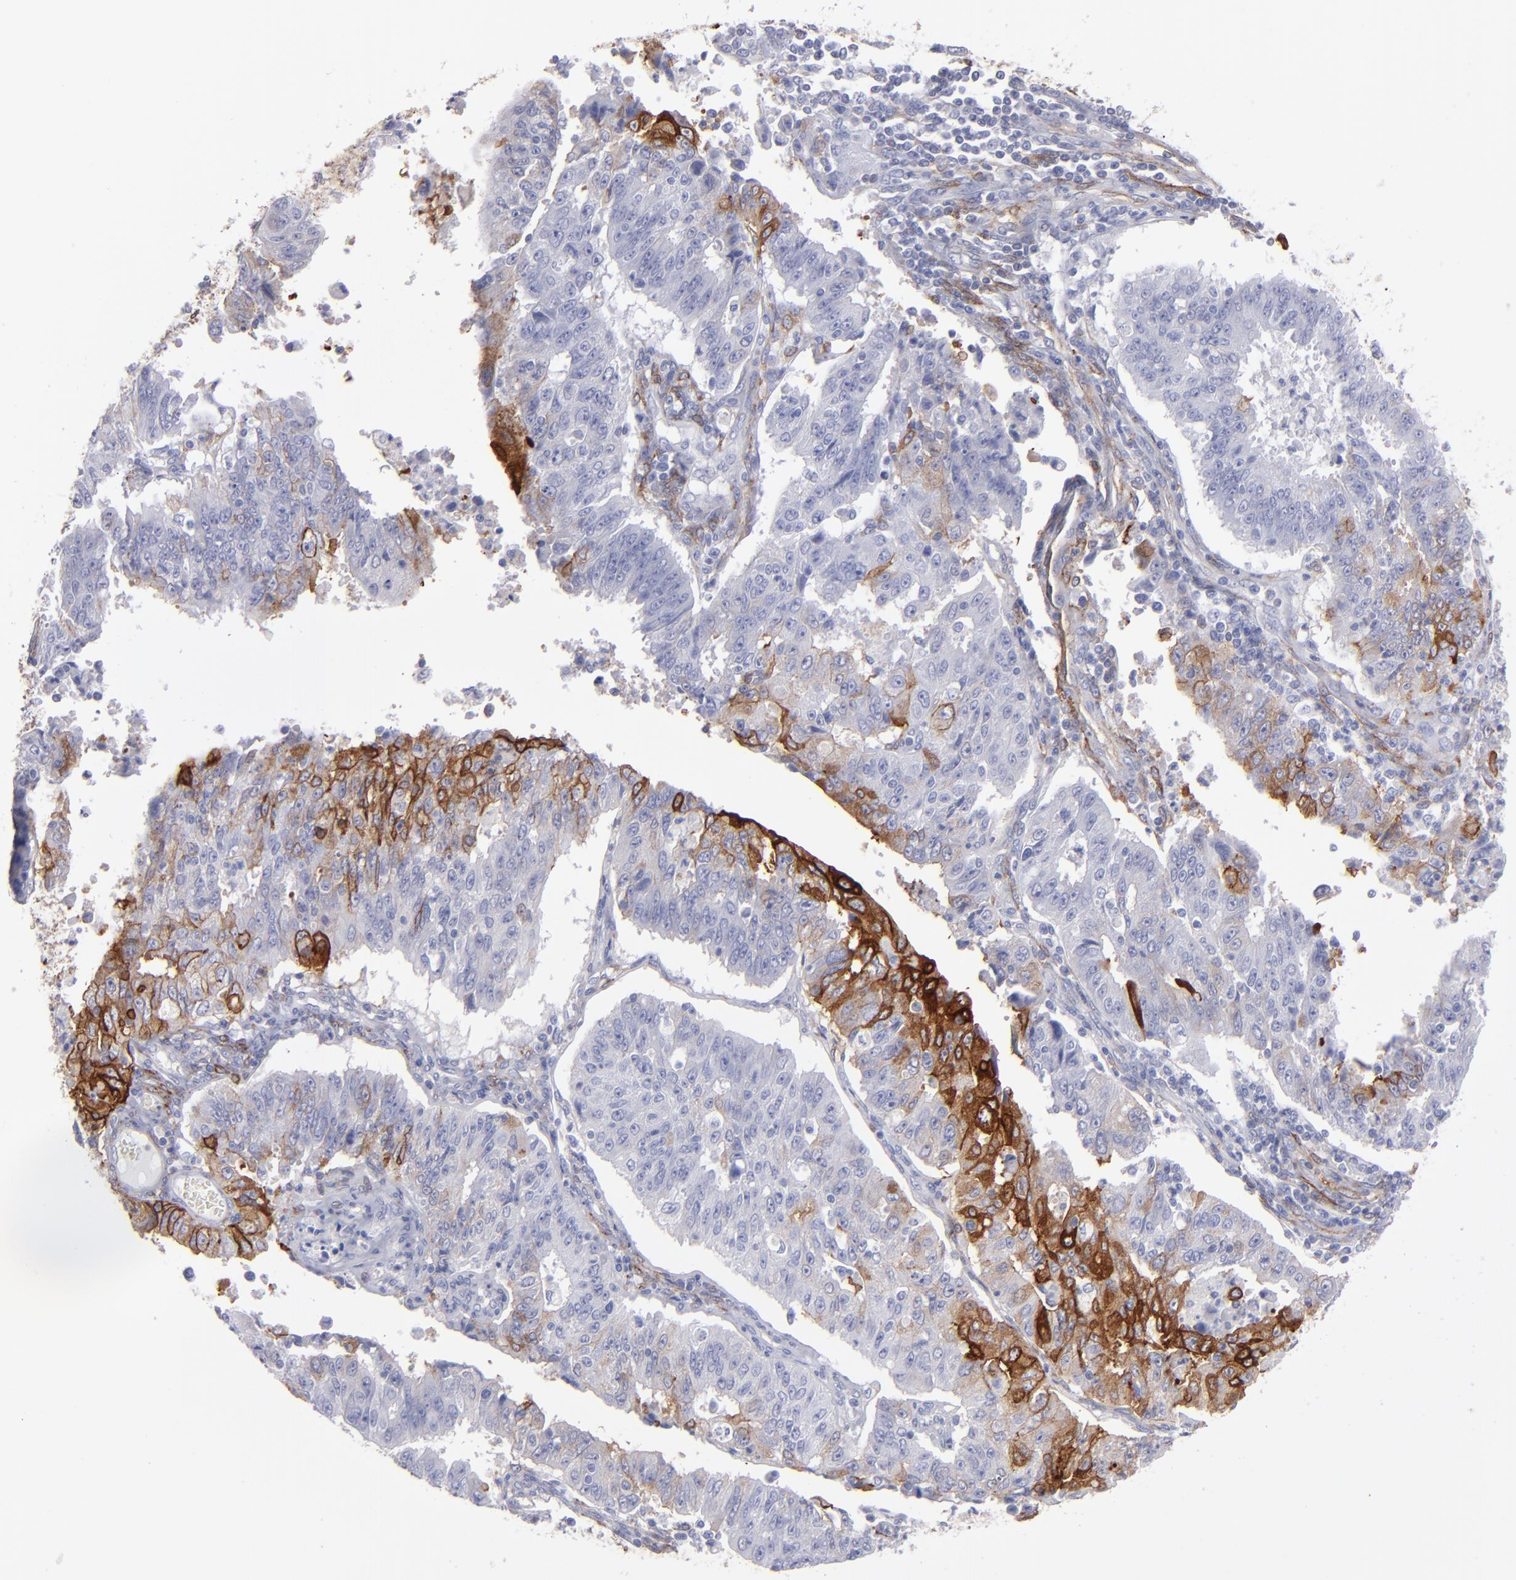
{"staining": {"intensity": "moderate", "quantity": "<25%", "location": "cytoplasmic/membranous"}, "tissue": "endometrial cancer", "cell_type": "Tumor cells", "image_type": "cancer", "snomed": [{"axis": "morphology", "description": "Adenocarcinoma, NOS"}, {"axis": "topography", "description": "Endometrium"}], "caption": "Immunohistochemical staining of human adenocarcinoma (endometrial) reveals low levels of moderate cytoplasmic/membranous staining in about <25% of tumor cells.", "gene": "AHNAK2", "patient": {"sex": "female", "age": 42}}